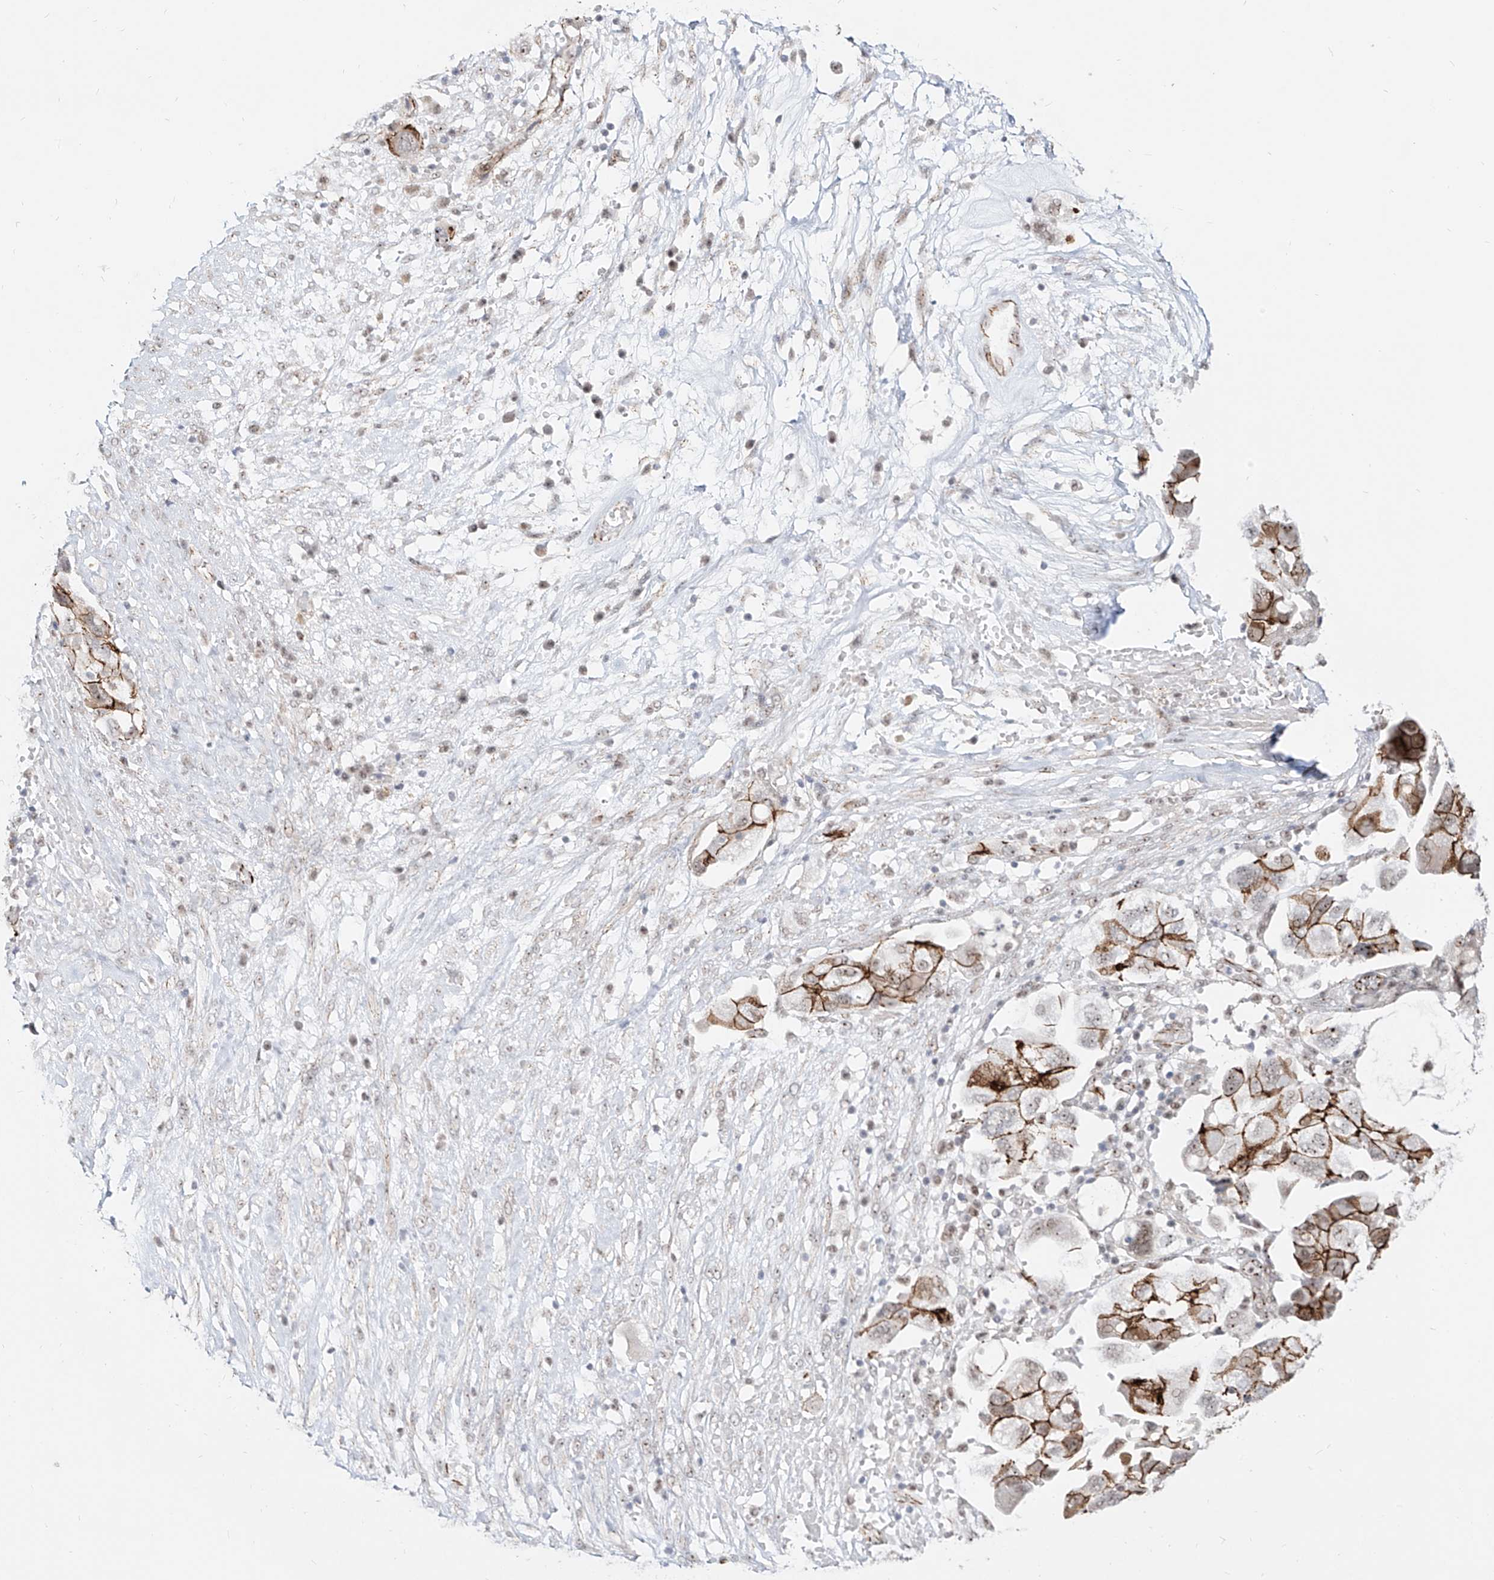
{"staining": {"intensity": "strong", "quantity": ">75%", "location": "cytoplasmic/membranous"}, "tissue": "ovarian cancer", "cell_type": "Tumor cells", "image_type": "cancer", "snomed": [{"axis": "morphology", "description": "Carcinoma, NOS"}, {"axis": "morphology", "description": "Cystadenocarcinoma, serous, NOS"}, {"axis": "topography", "description": "Ovary"}], "caption": "Immunohistochemistry (IHC) (DAB) staining of ovarian cancer (carcinoma) demonstrates strong cytoplasmic/membranous protein positivity in about >75% of tumor cells.", "gene": "ZNF710", "patient": {"sex": "female", "age": 69}}